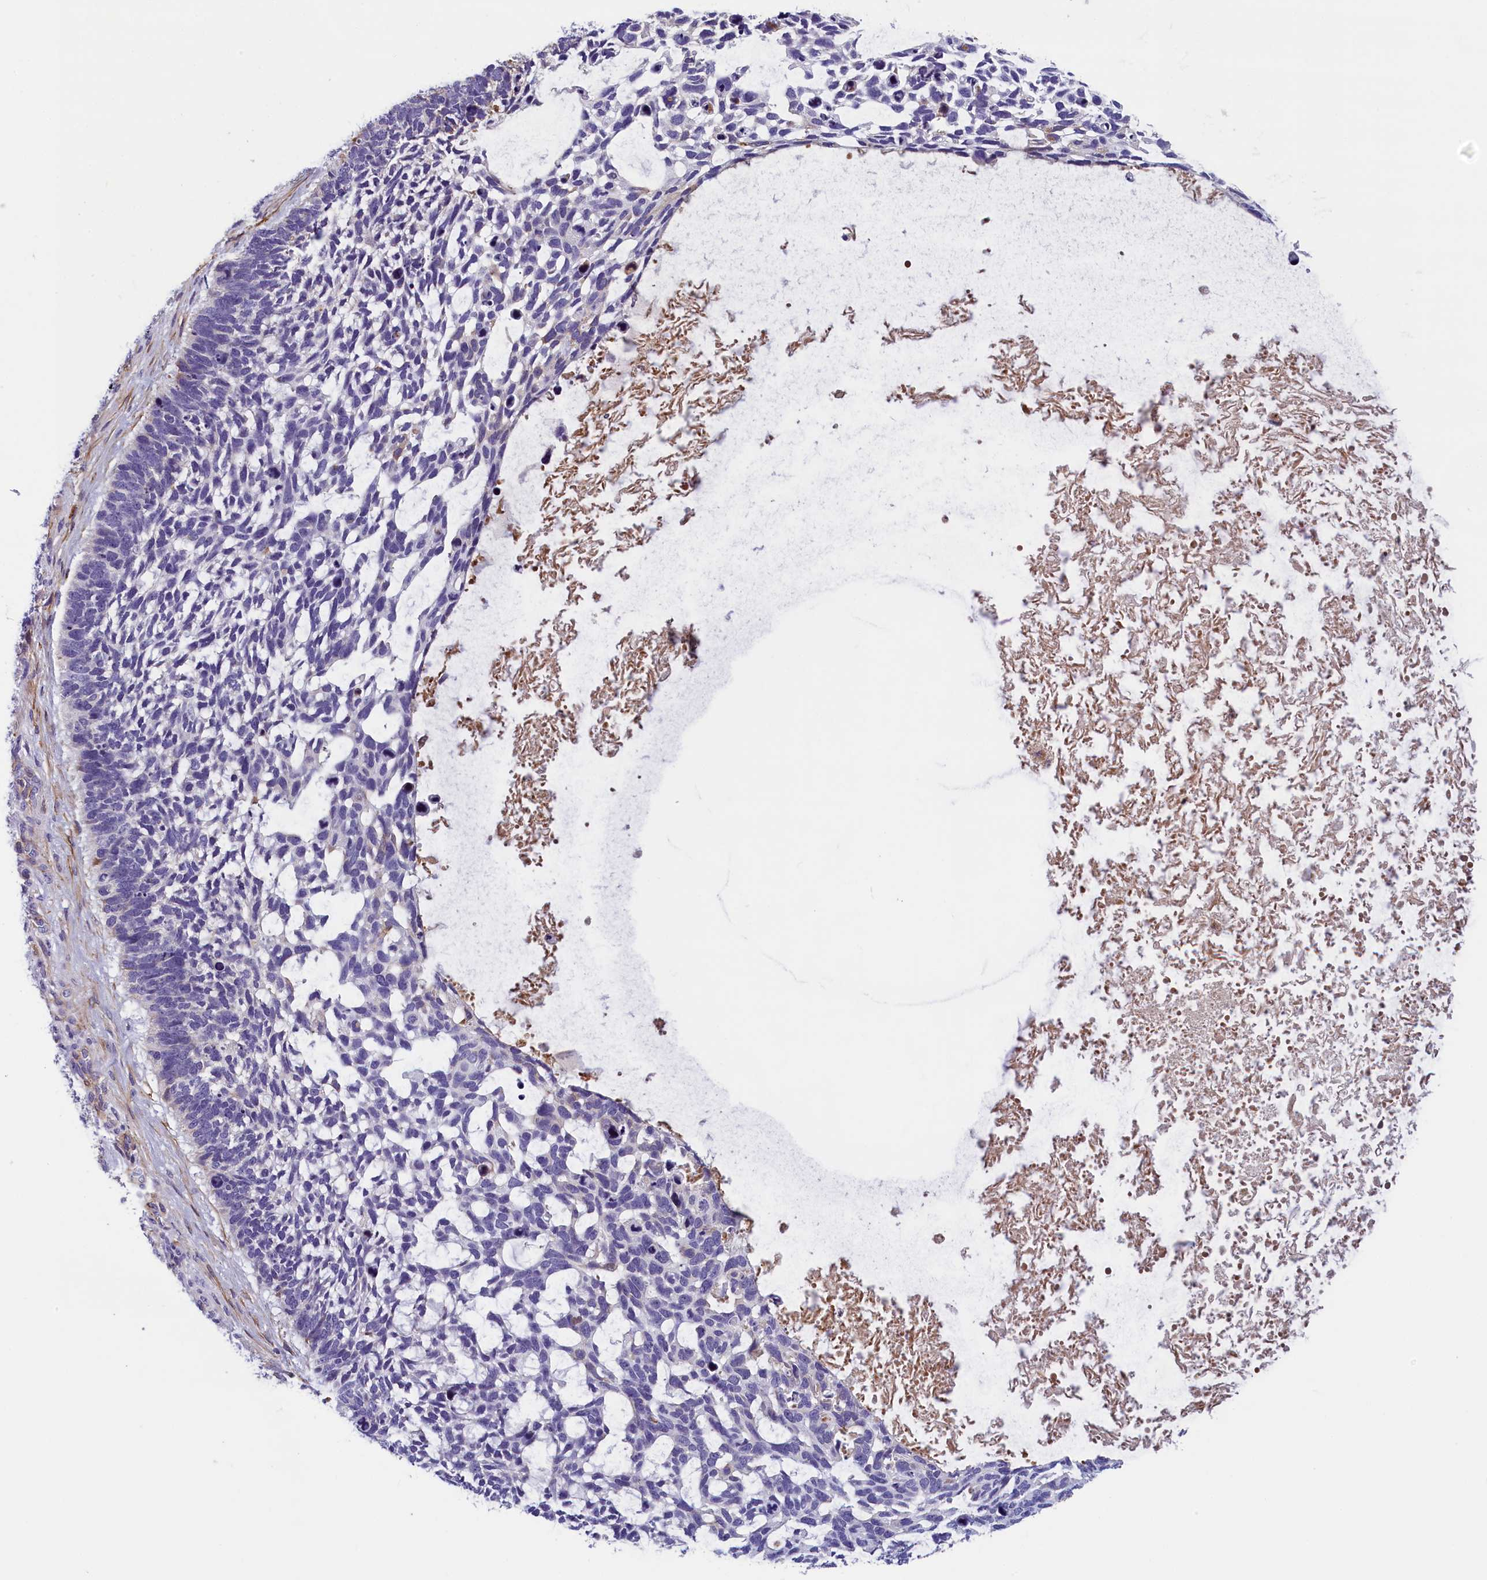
{"staining": {"intensity": "negative", "quantity": "none", "location": "none"}, "tissue": "skin cancer", "cell_type": "Tumor cells", "image_type": "cancer", "snomed": [{"axis": "morphology", "description": "Basal cell carcinoma"}, {"axis": "topography", "description": "Skin"}], "caption": "Tumor cells are negative for protein expression in human skin basal cell carcinoma.", "gene": "BCL2L13", "patient": {"sex": "male", "age": 88}}